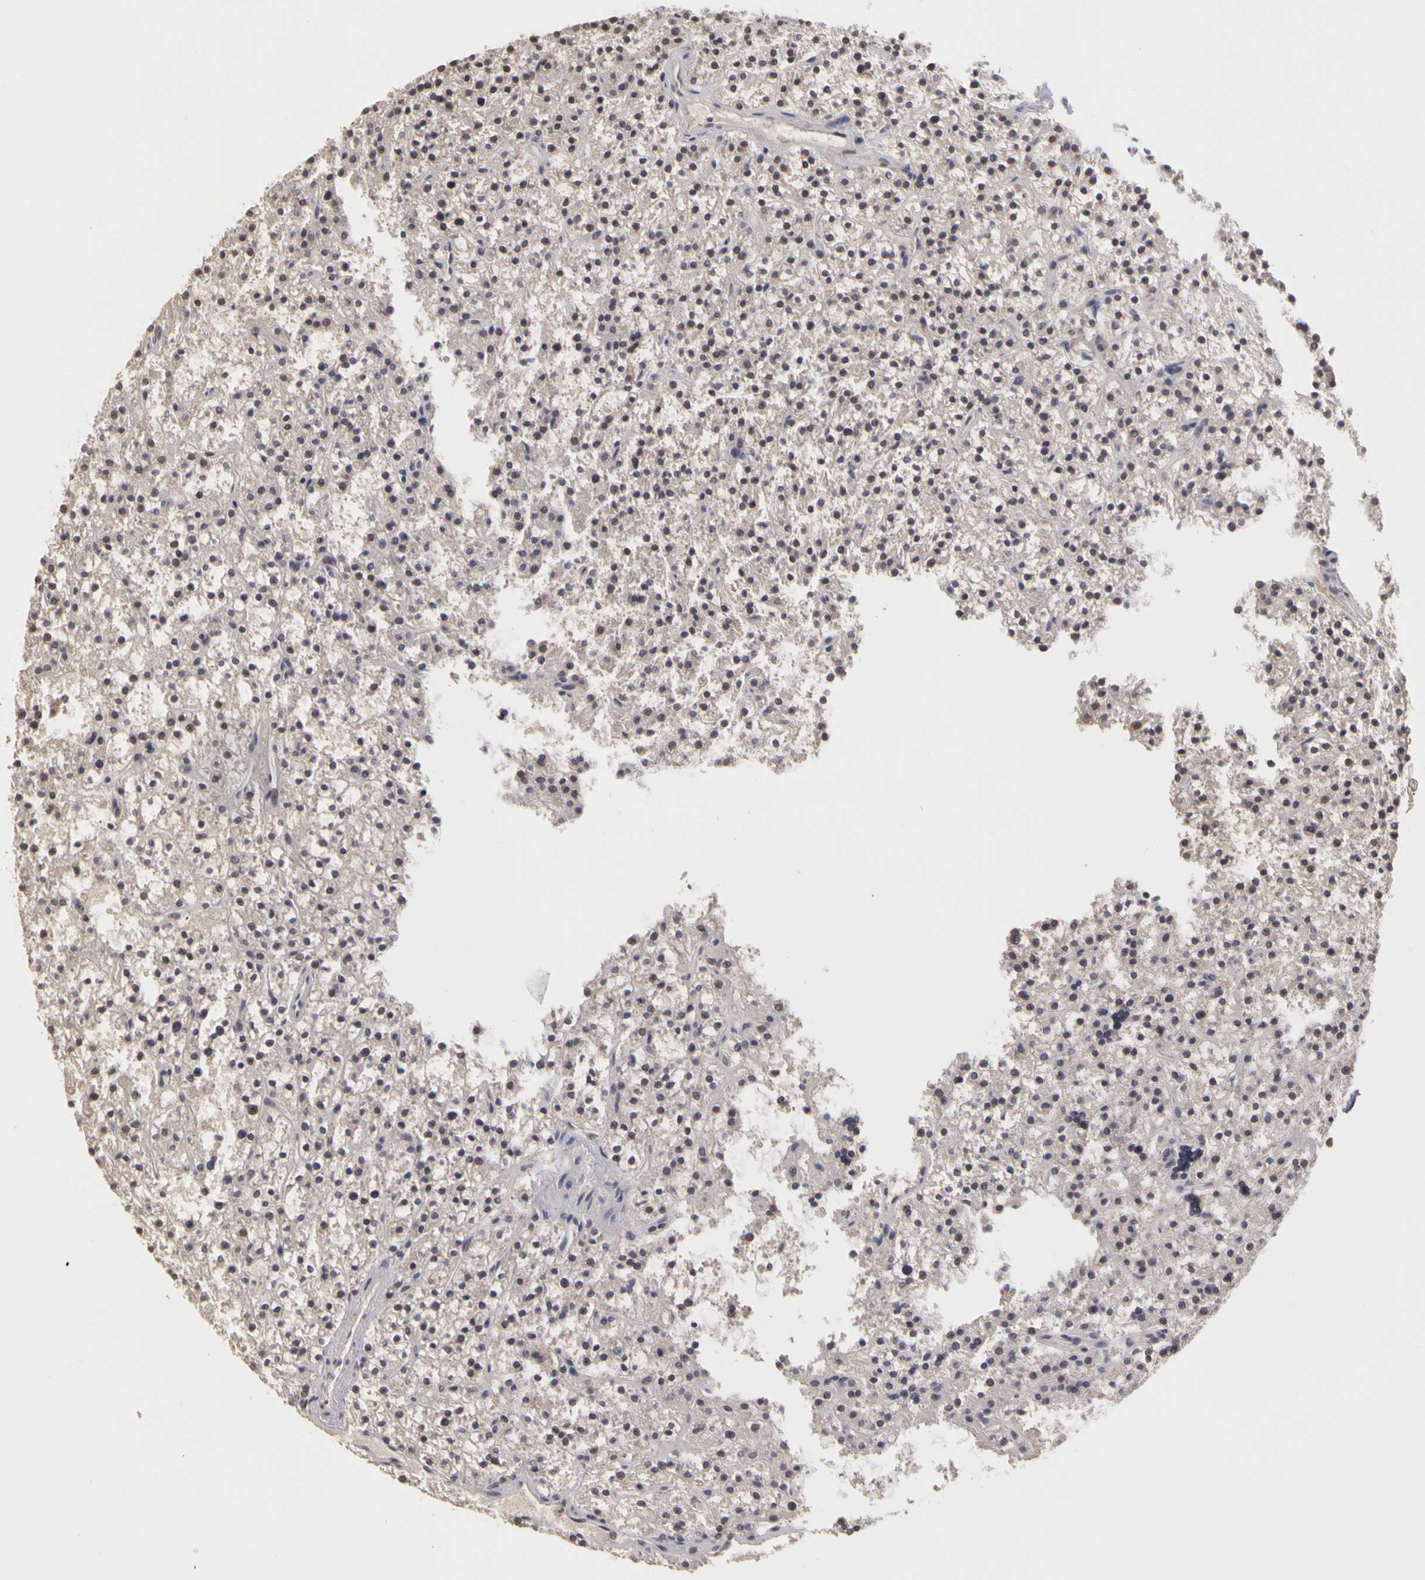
{"staining": {"intensity": "weak", "quantity": "25%-75%", "location": "cytoplasmic/membranous,nuclear"}, "tissue": "parathyroid gland", "cell_type": "Glandular cells", "image_type": "normal", "snomed": [{"axis": "morphology", "description": "Normal tissue, NOS"}, {"axis": "topography", "description": "Parathyroid gland"}], "caption": "A low amount of weak cytoplasmic/membranous,nuclear expression is identified in about 25%-75% of glandular cells in normal parathyroid gland.", "gene": "FRMD7", "patient": {"sex": "female", "age": 74}}